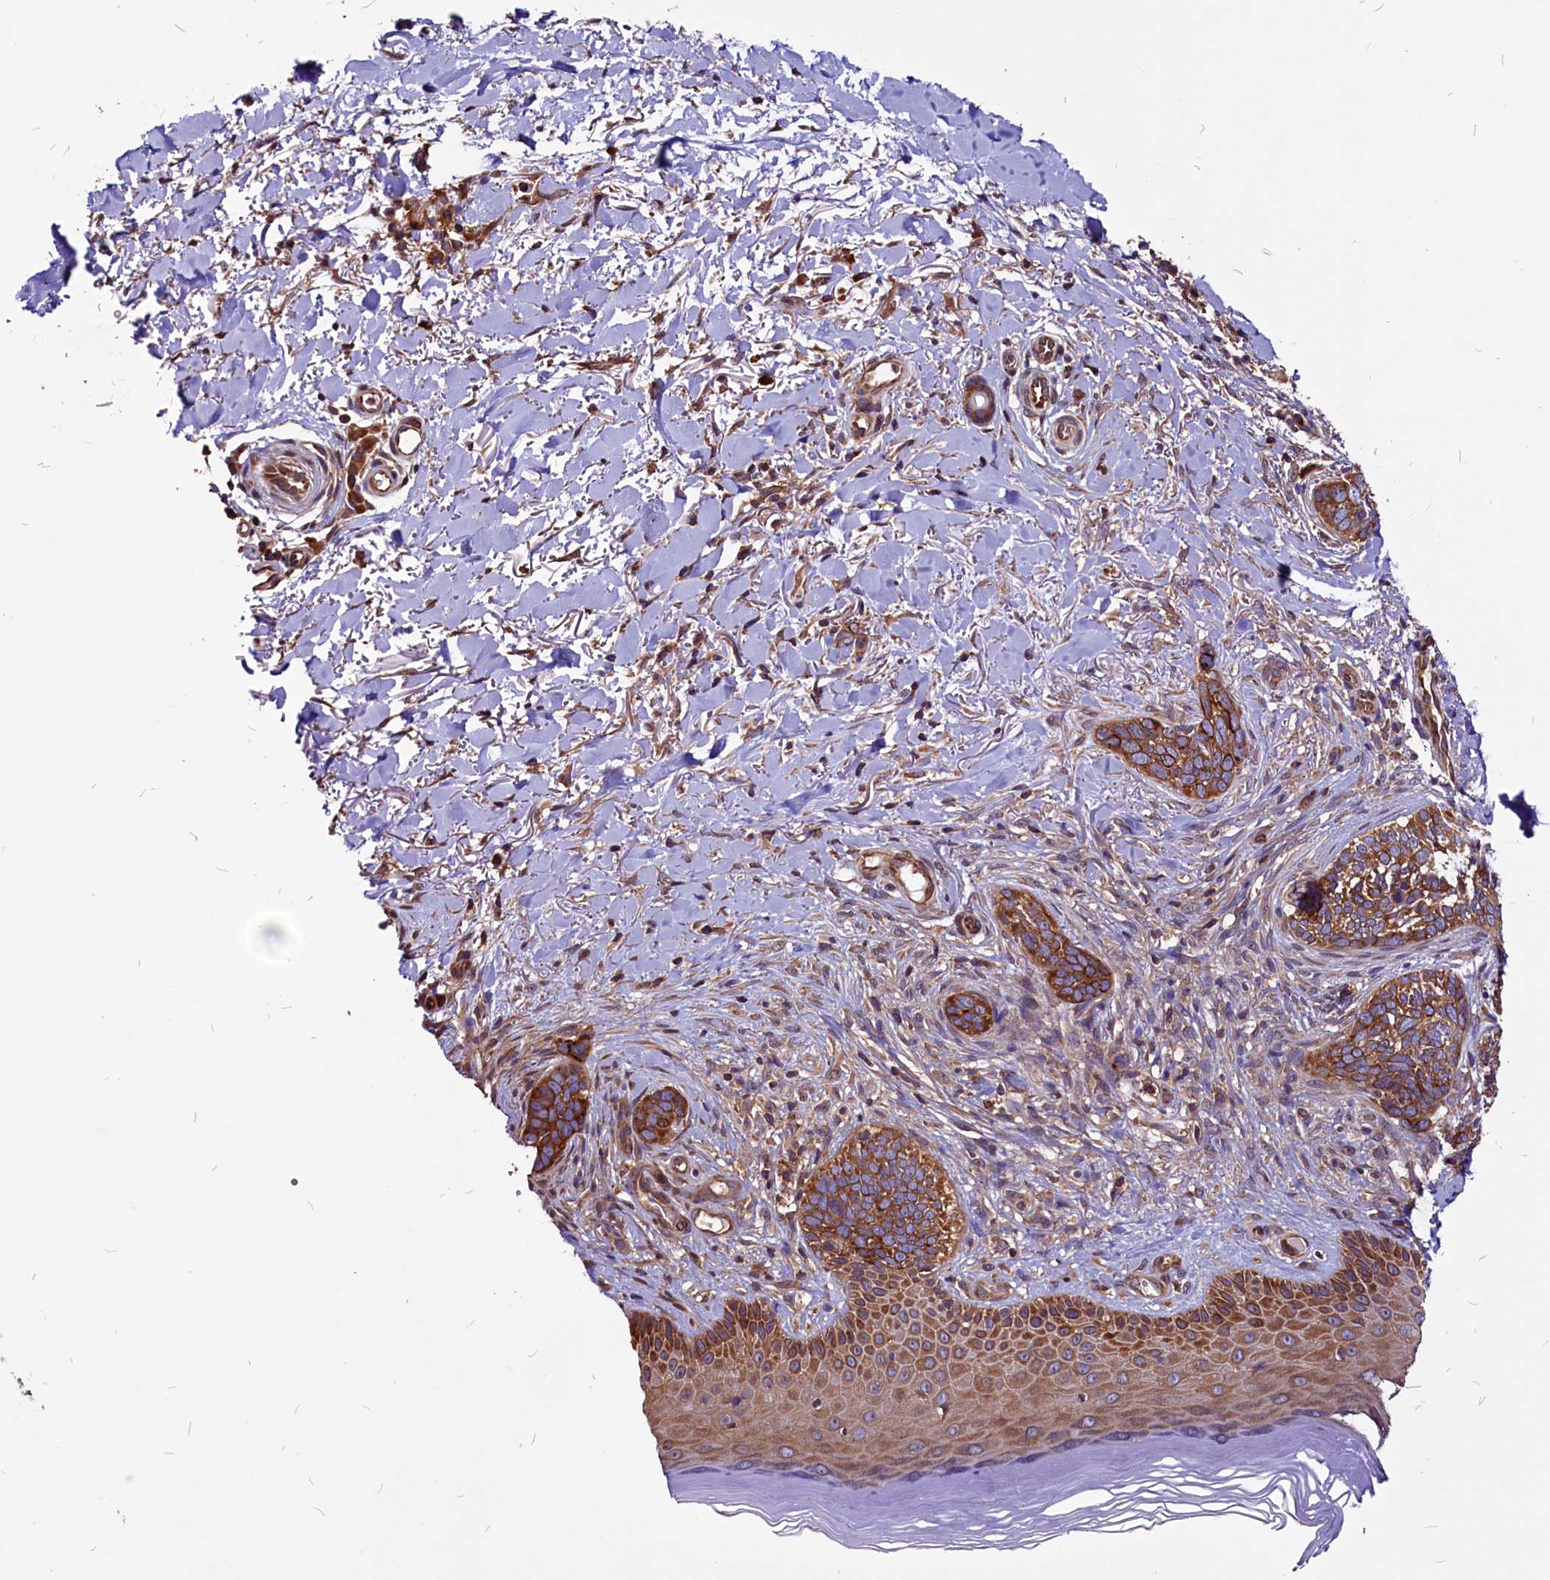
{"staining": {"intensity": "strong", "quantity": ">75%", "location": "cytoplasmic/membranous"}, "tissue": "skin cancer", "cell_type": "Tumor cells", "image_type": "cancer", "snomed": [{"axis": "morphology", "description": "Normal tissue, NOS"}, {"axis": "morphology", "description": "Basal cell carcinoma"}, {"axis": "topography", "description": "Skin"}], "caption": "This micrograph shows skin cancer (basal cell carcinoma) stained with IHC to label a protein in brown. The cytoplasmic/membranous of tumor cells show strong positivity for the protein. Nuclei are counter-stained blue.", "gene": "EIF3G", "patient": {"sex": "female", "age": 67}}